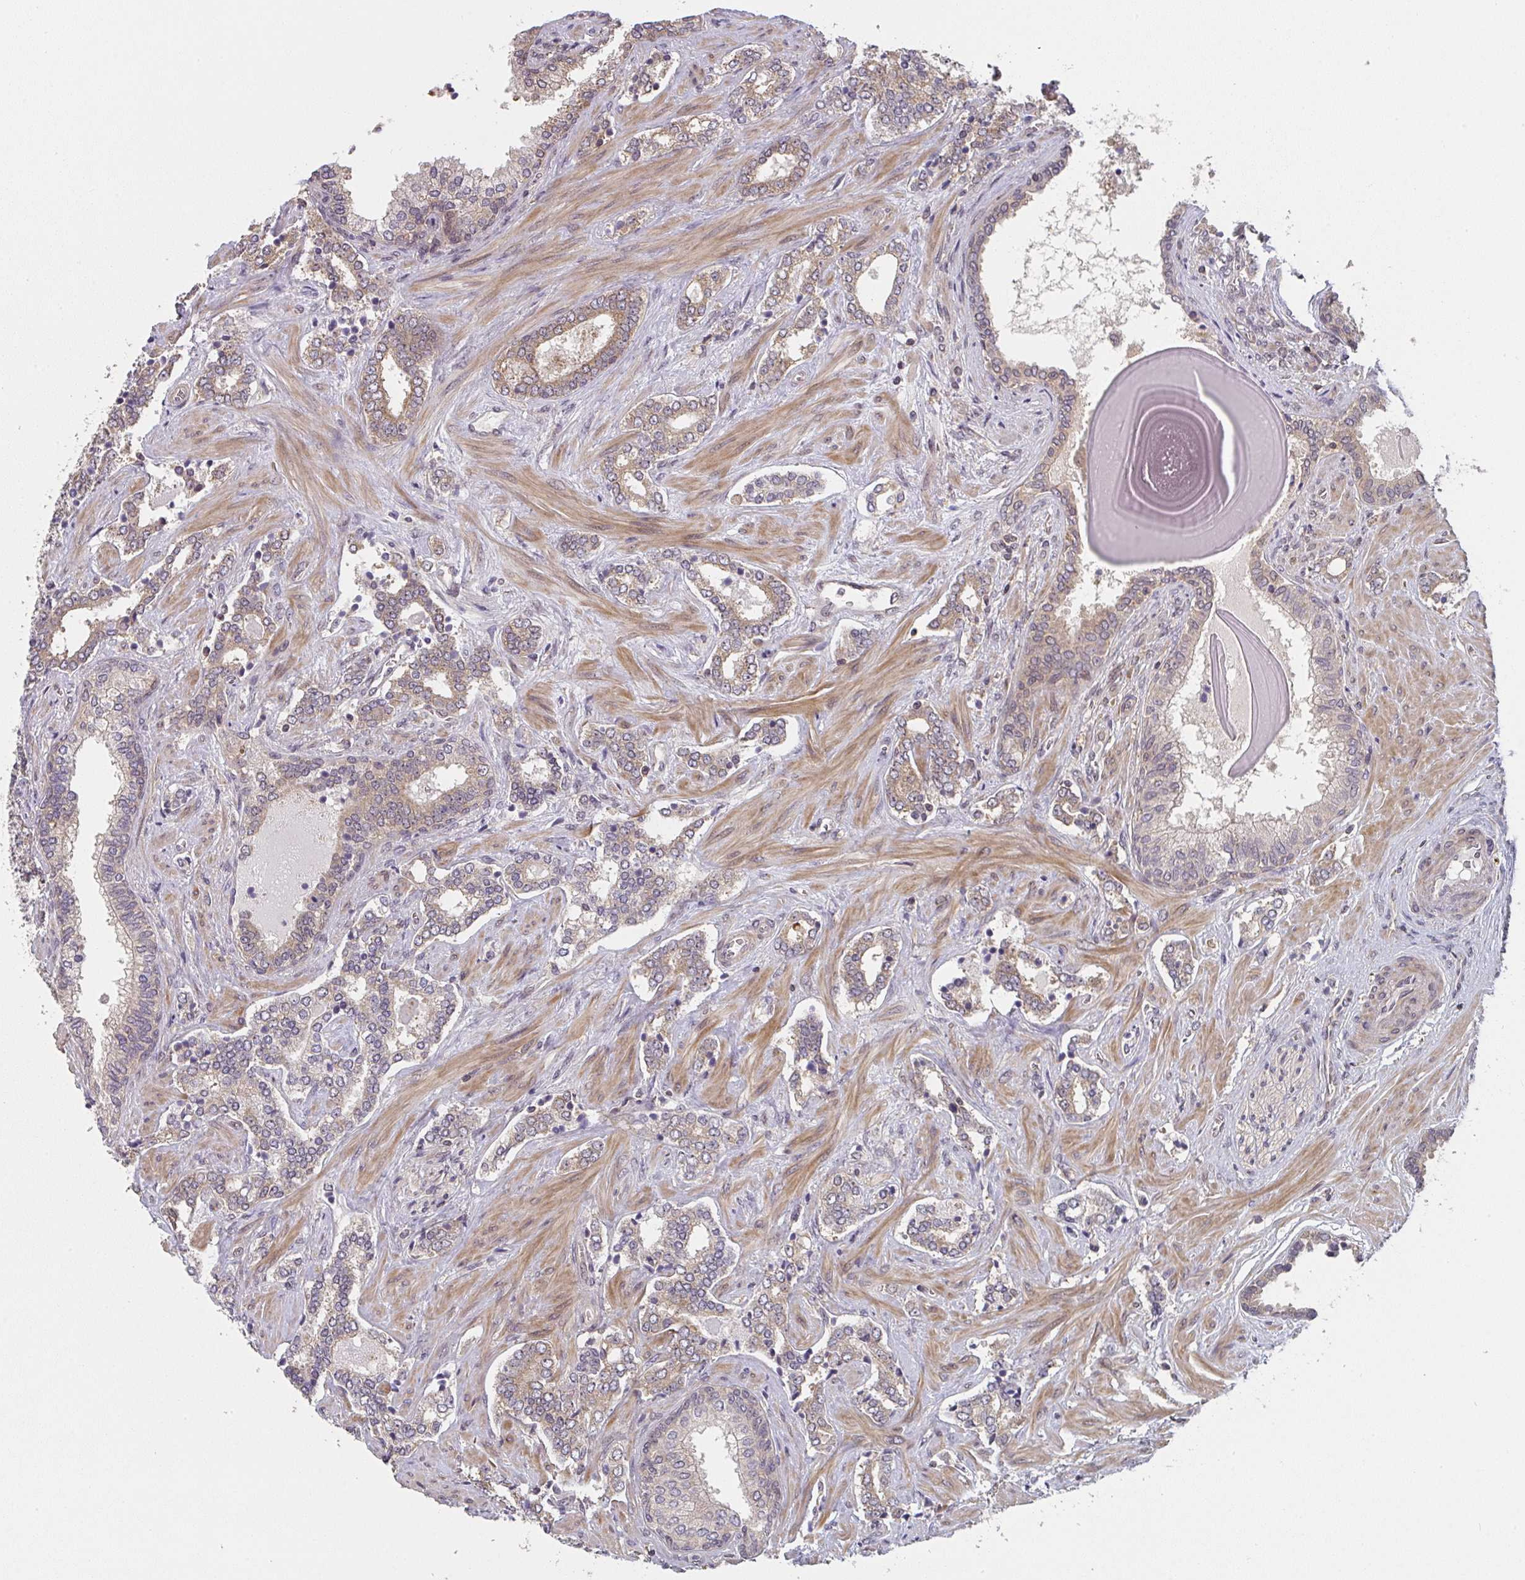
{"staining": {"intensity": "weak", "quantity": "25%-75%", "location": "cytoplasmic/membranous"}, "tissue": "prostate cancer", "cell_type": "Tumor cells", "image_type": "cancer", "snomed": [{"axis": "morphology", "description": "Adenocarcinoma, High grade"}, {"axis": "topography", "description": "Prostate"}], "caption": "The micrograph reveals staining of prostate high-grade adenocarcinoma, revealing weak cytoplasmic/membranous protein positivity (brown color) within tumor cells. (DAB IHC with brightfield microscopy, high magnification).", "gene": "RANGRF", "patient": {"sex": "male", "age": 60}}